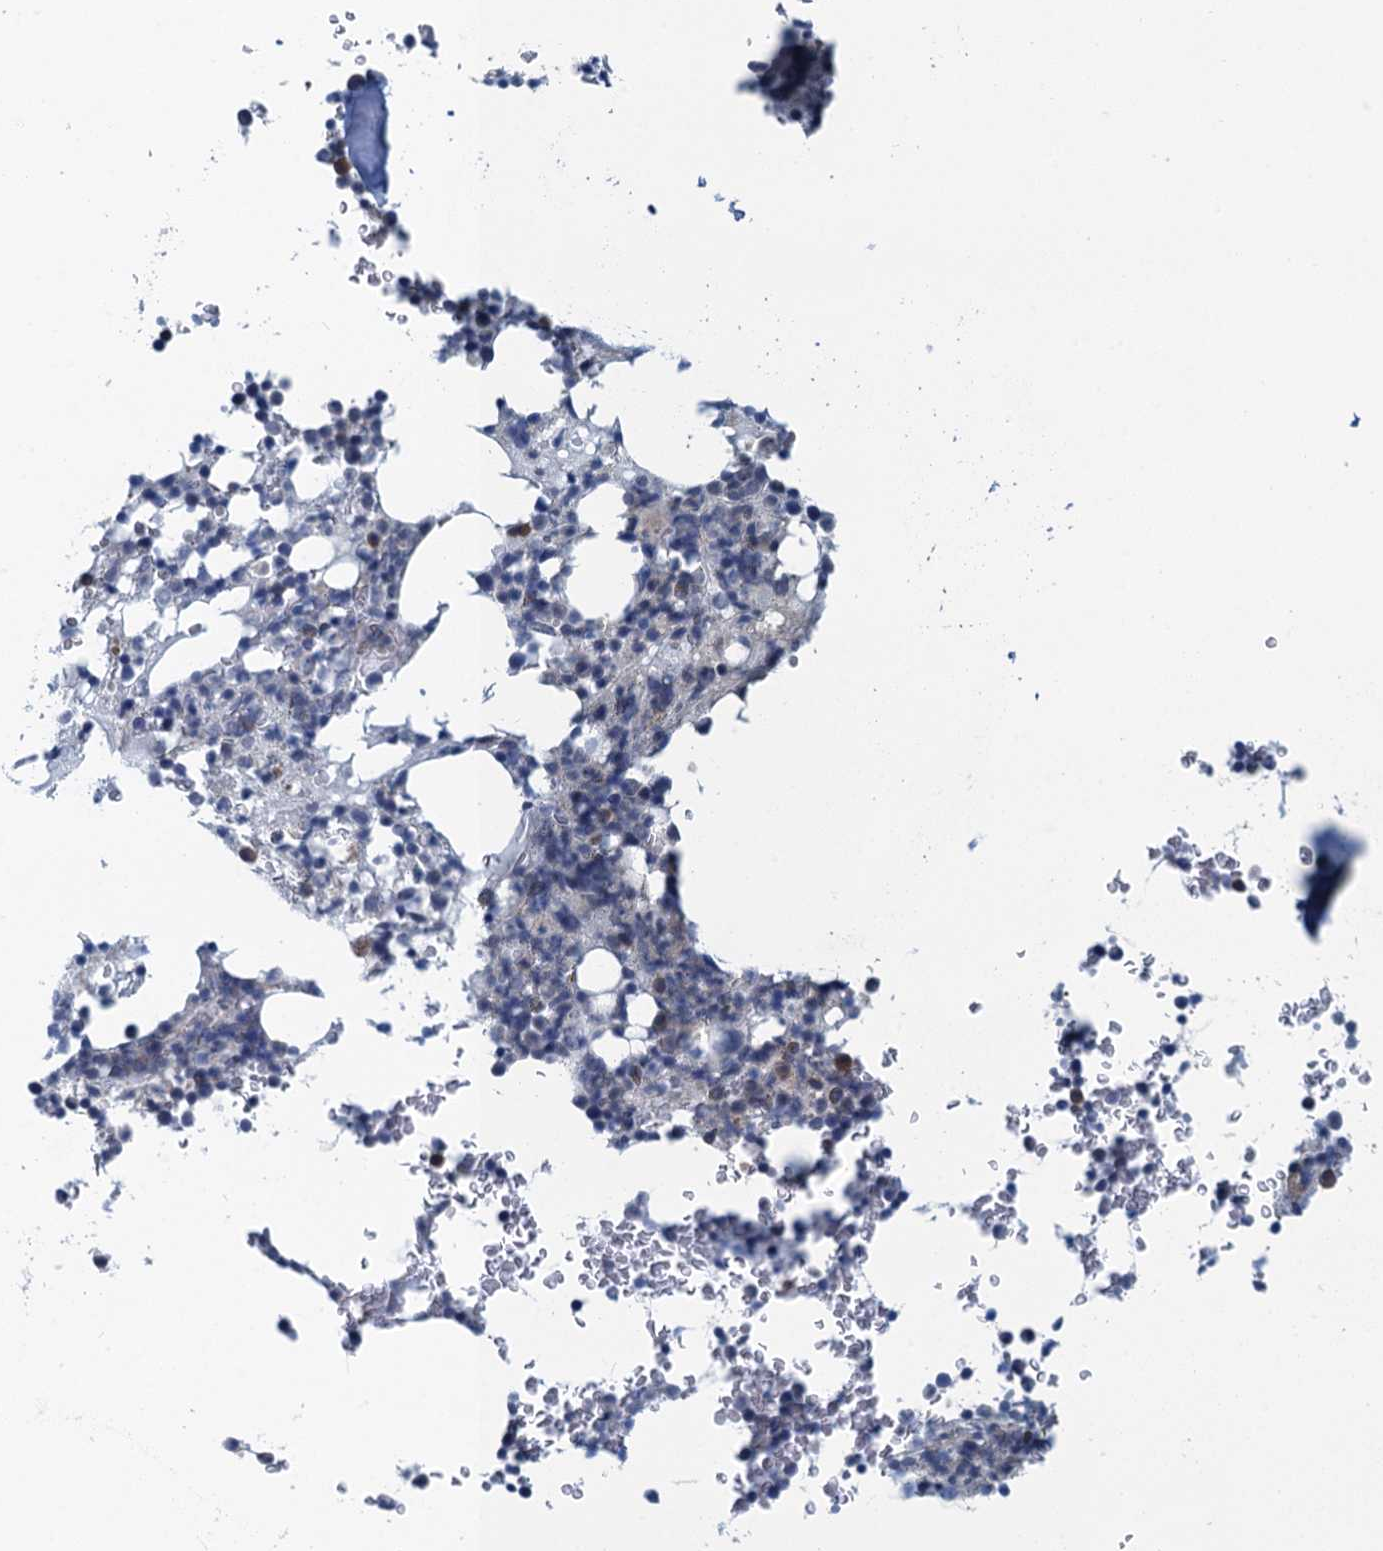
{"staining": {"intensity": "negative", "quantity": "none", "location": "none"}, "tissue": "bone marrow", "cell_type": "Hematopoietic cells", "image_type": "normal", "snomed": [{"axis": "morphology", "description": "Normal tissue, NOS"}, {"axis": "topography", "description": "Bone marrow"}], "caption": "Hematopoietic cells are negative for protein expression in benign human bone marrow. (DAB (3,3'-diaminobenzidine) immunohistochemistry (IHC), high magnification).", "gene": "ALG2", "patient": {"sex": "male", "age": 58}}